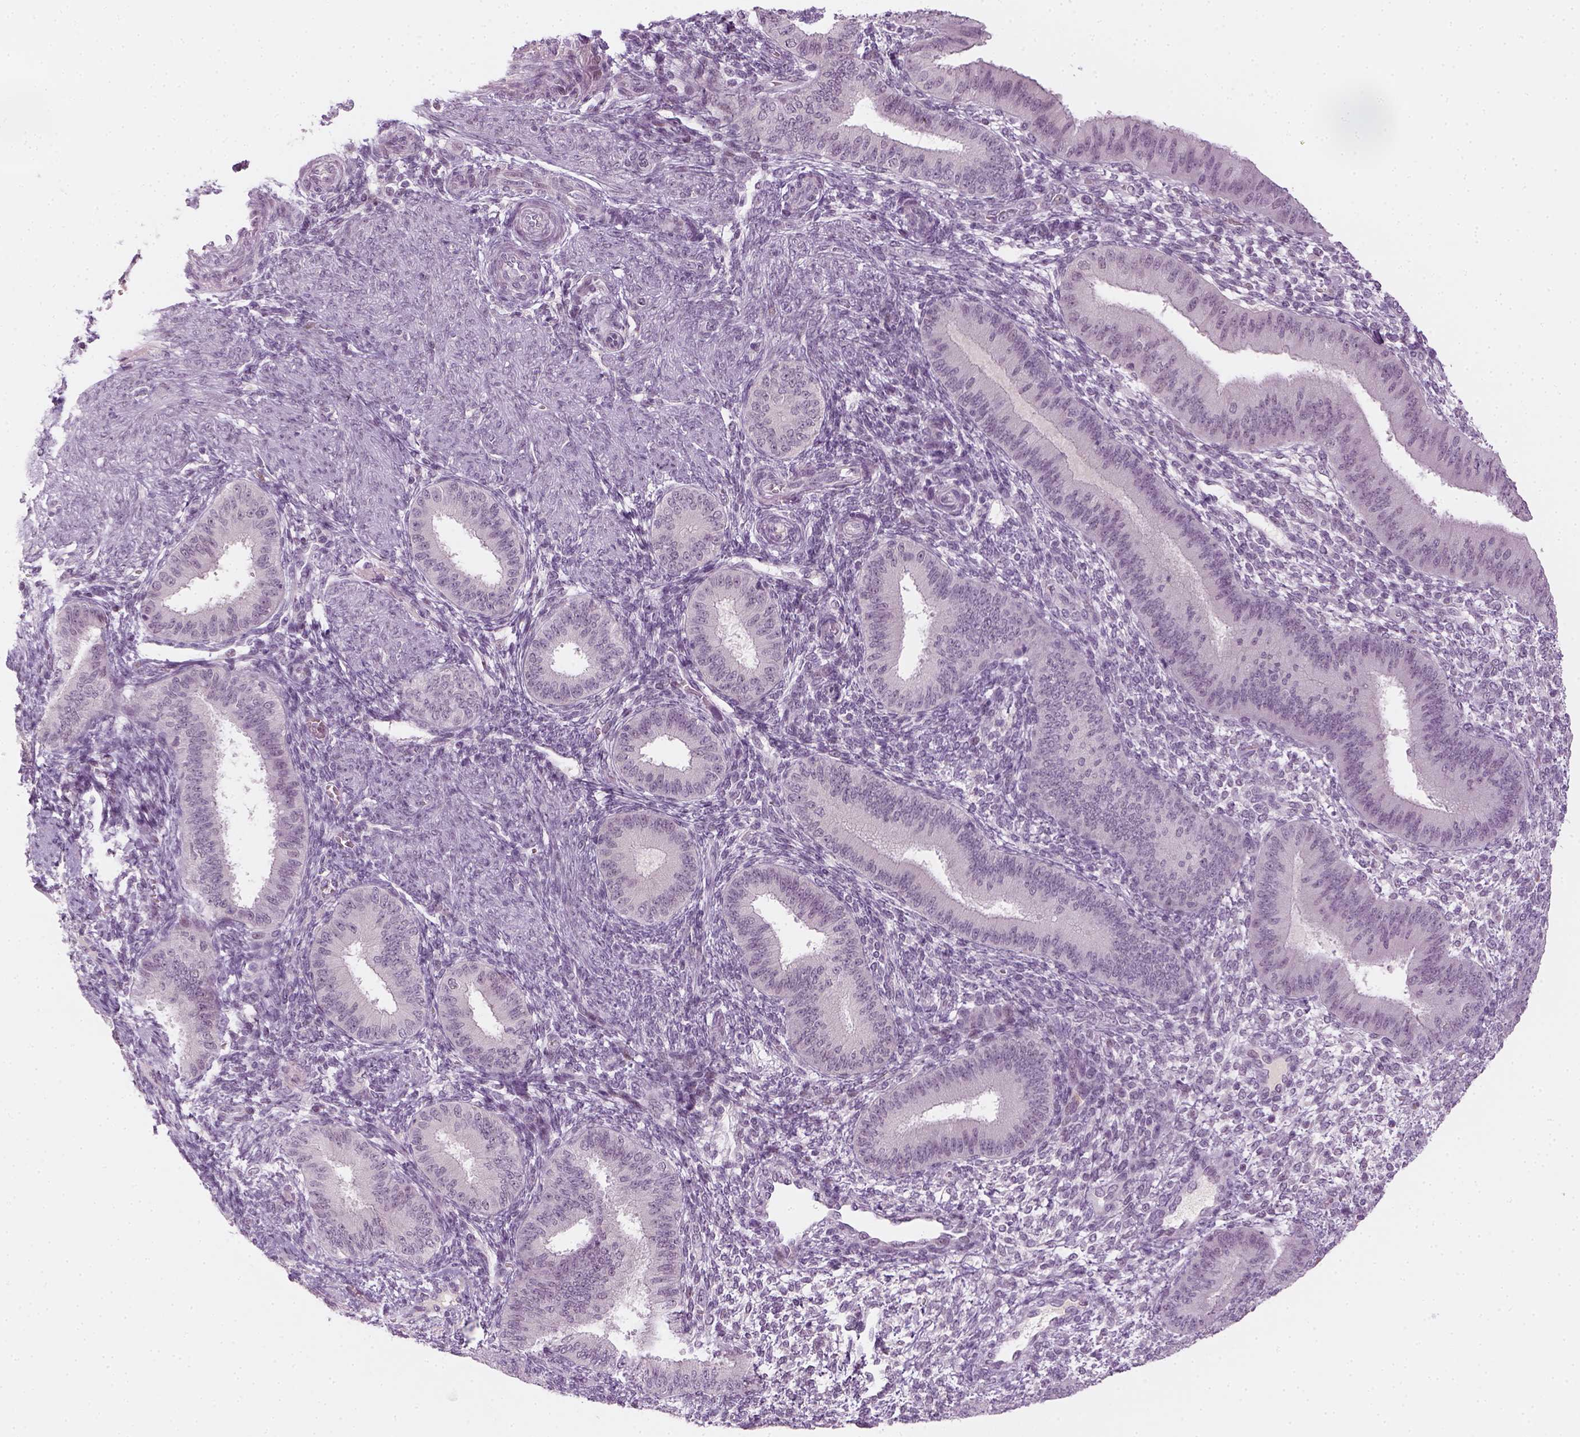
{"staining": {"intensity": "negative", "quantity": "none", "location": "none"}, "tissue": "endometrium", "cell_type": "Cells in endometrial stroma", "image_type": "normal", "snomed": [{"axis": "morphology", "description": "Normal tissue, NOS"}, {"axis": "topography", "description": "Endometrium"}], "caption": "This is an IHC image of unremarkable endometrium. There is no positivity in cells in endometrial stroma.", "gene": "MAGEB3", "patient": {"sex": "female", "age": 39}}